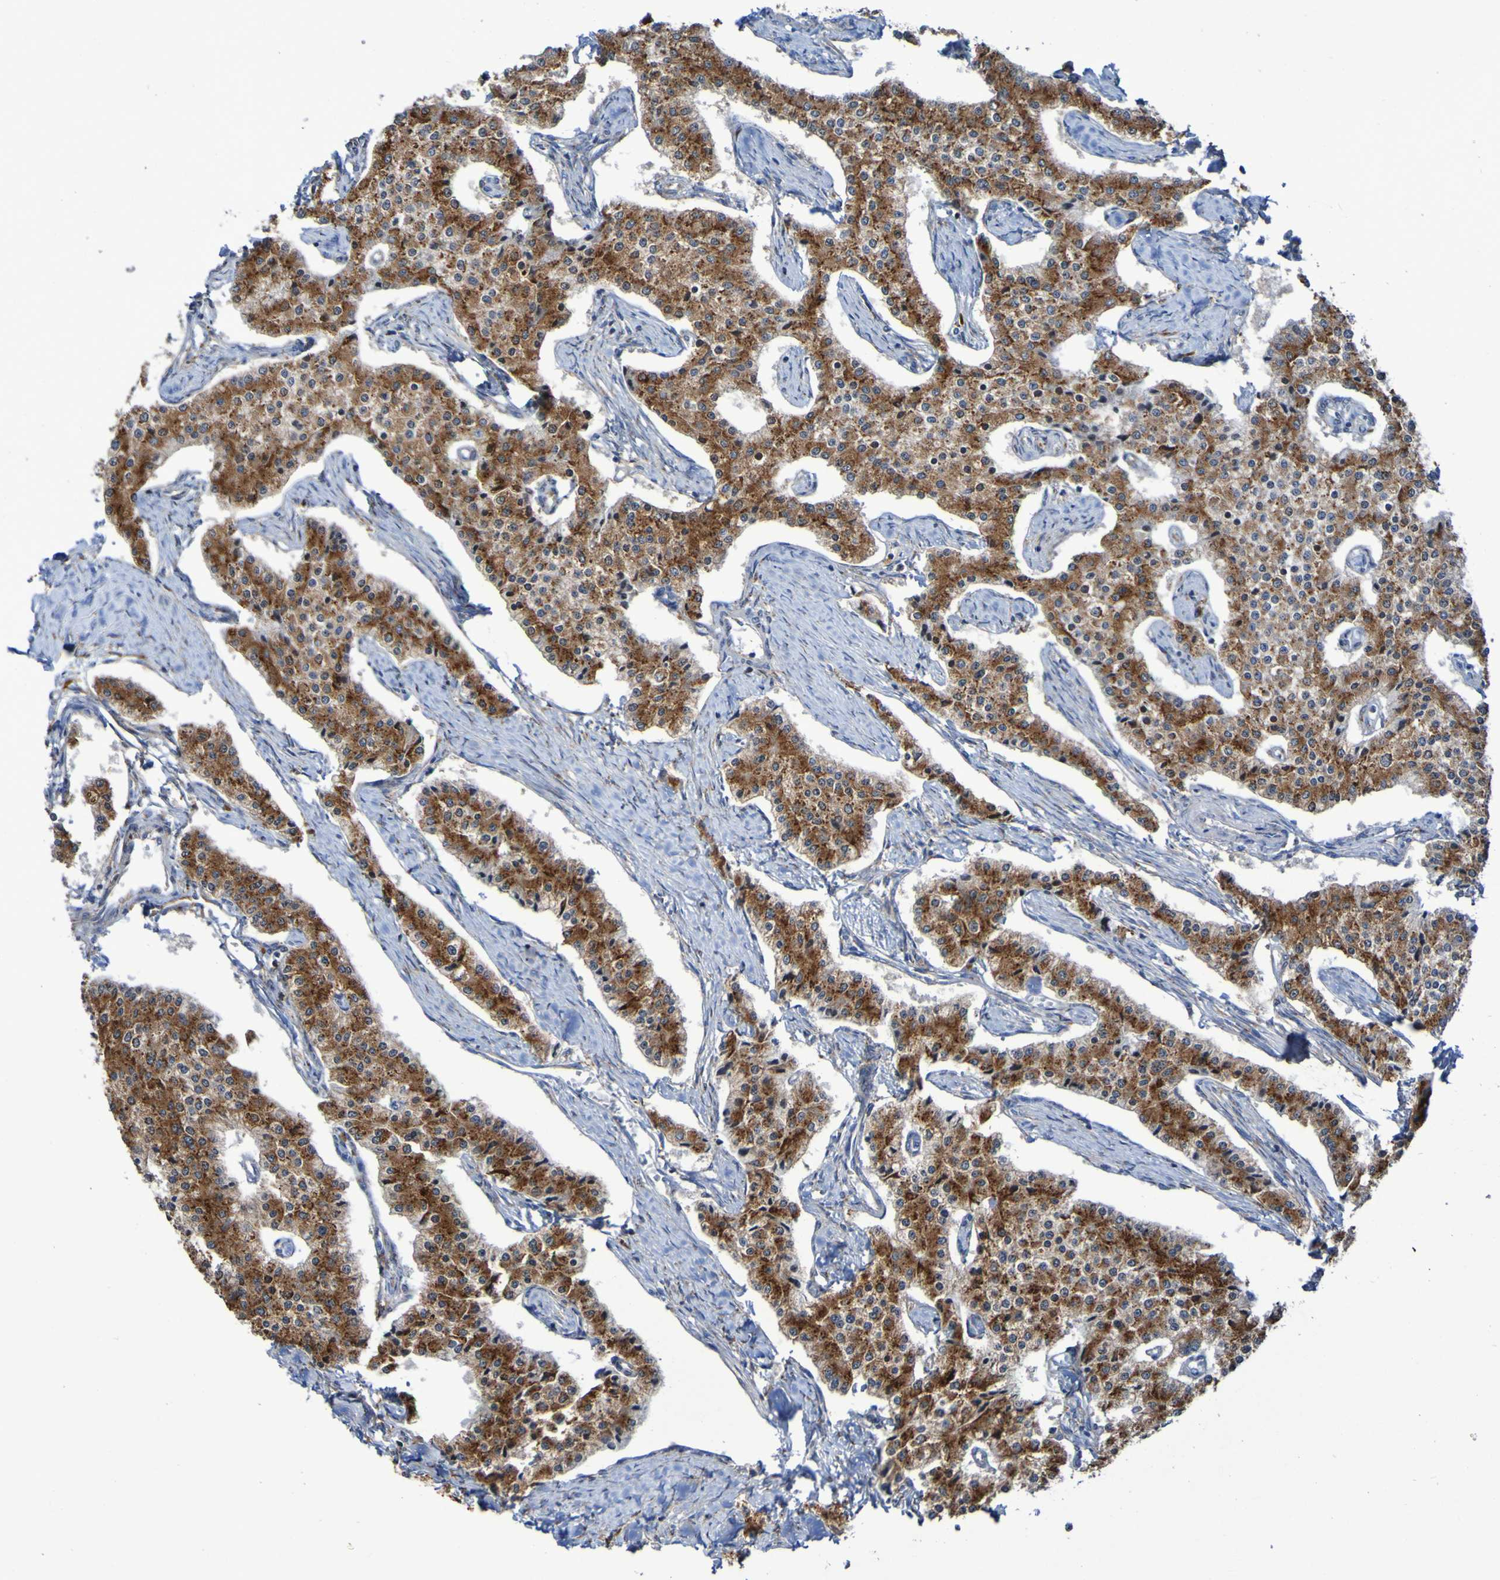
{"staining": {"intensity": "moderate", "quantity": ">75%", "location": "cytoplasmic/membranous"}, "tissue": "carcinoid", "cell_type": "Tumor cells", "image_type": "cancer", "snomed": [{"axis": "morphology", "description": "Carcinoid, malignant, NOS"}, {"axis": "topography", "description": "Colon"}], "caption": "The immunohistochemical stain shows moderate cytoplasmic/membranous positivity in tumor cells of carcinoid (malignant) tissue.", "gene": "FKBP3", "patient": {"sex": "female", "age": 52}}